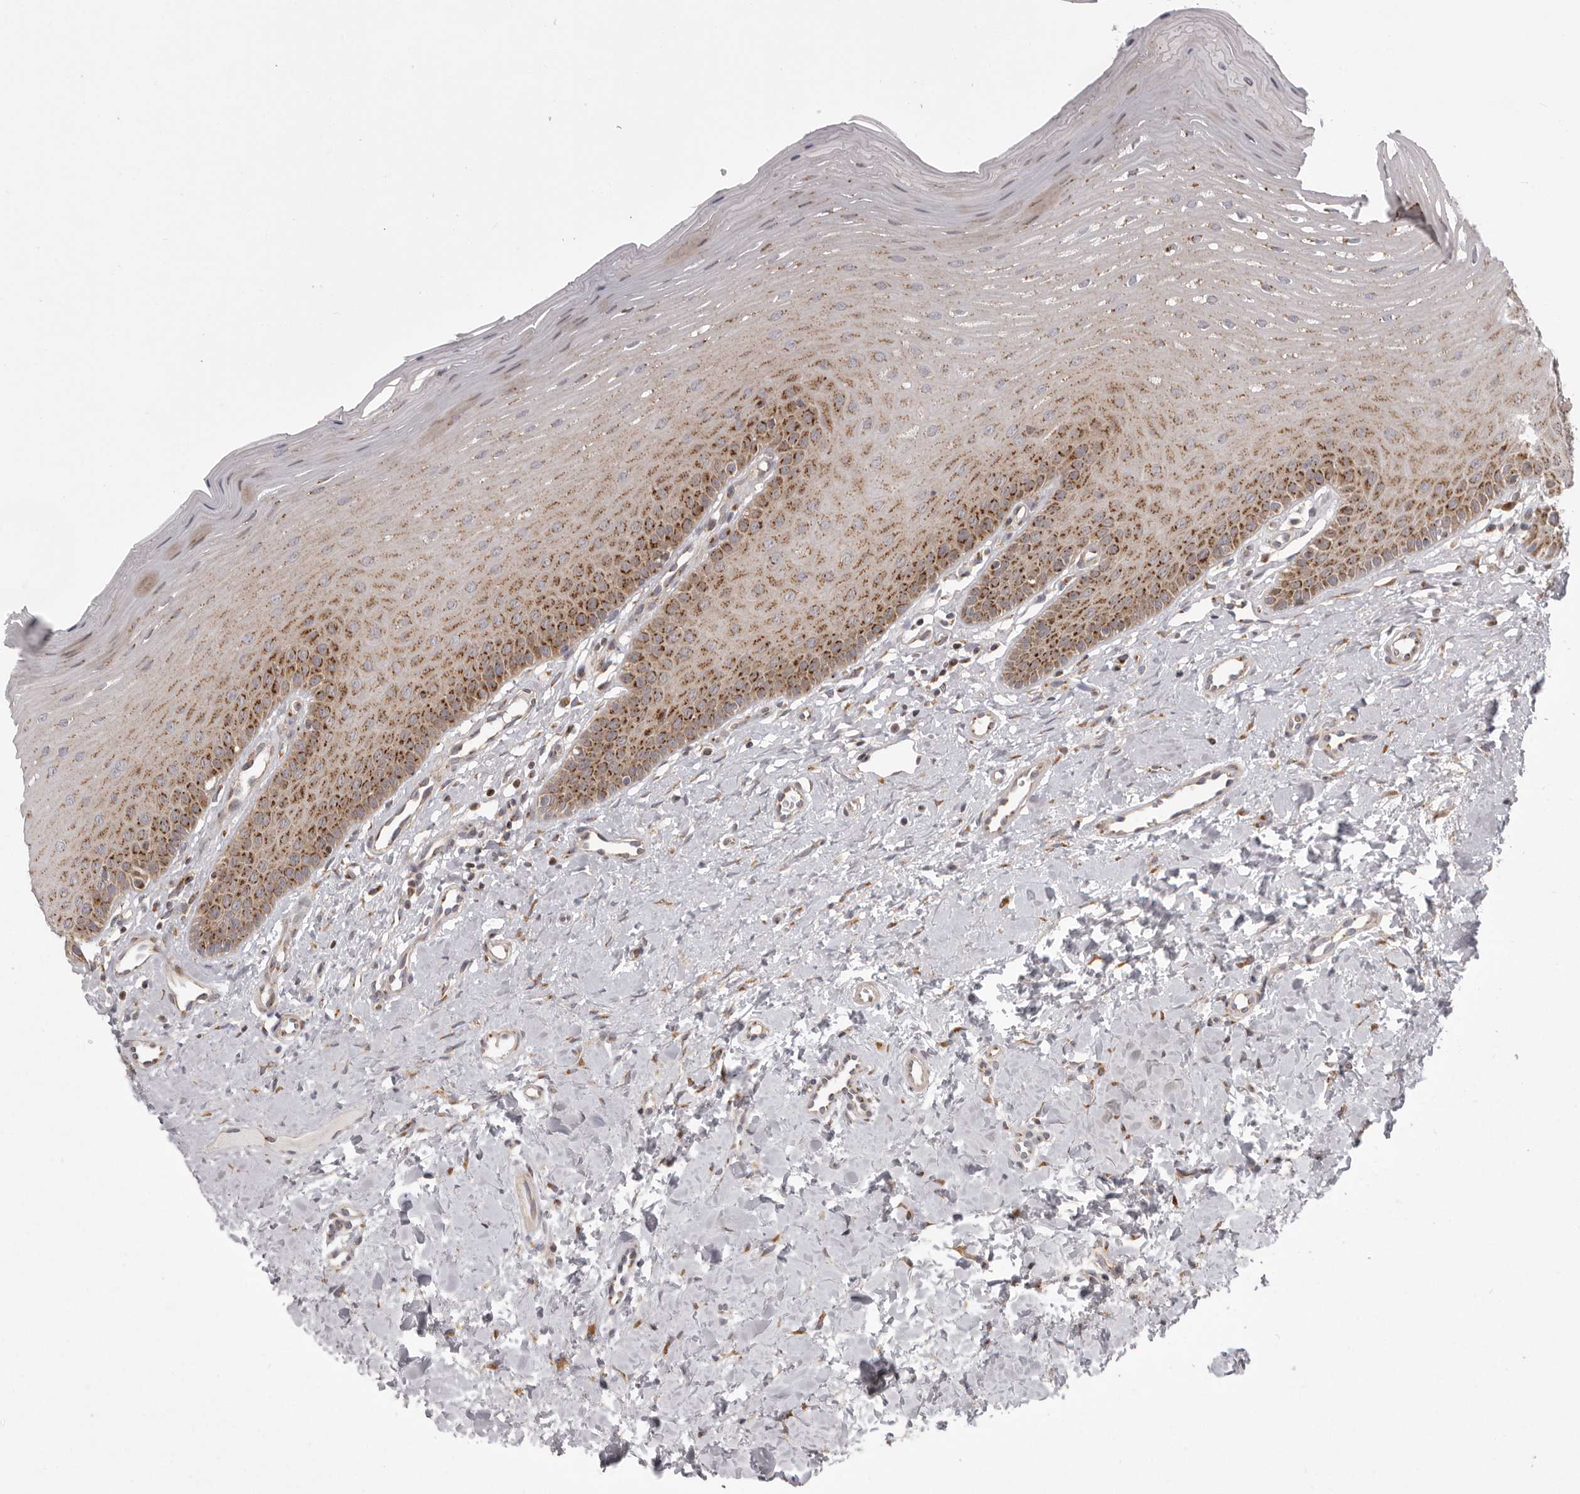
{"staining": {"intensity": "moderate", "quantity": ">75%", "location": "cytoplasmic/membranous"}, "tissue": "oral mucosa", "cell_type": "Squamous epithelial cells", "image_type": "normal", "snomed": [{"axis": "morphology", "description": "Normal tissue, NOS"}, {"axis": "topography", "description": "Oral tissue"}], "caption": "Oral mucosa stained with a protein marker shows moderate staining in squamous epithelial cells.", "gene": "WDR47", "patient": {"sex": "female", "age": 39}}